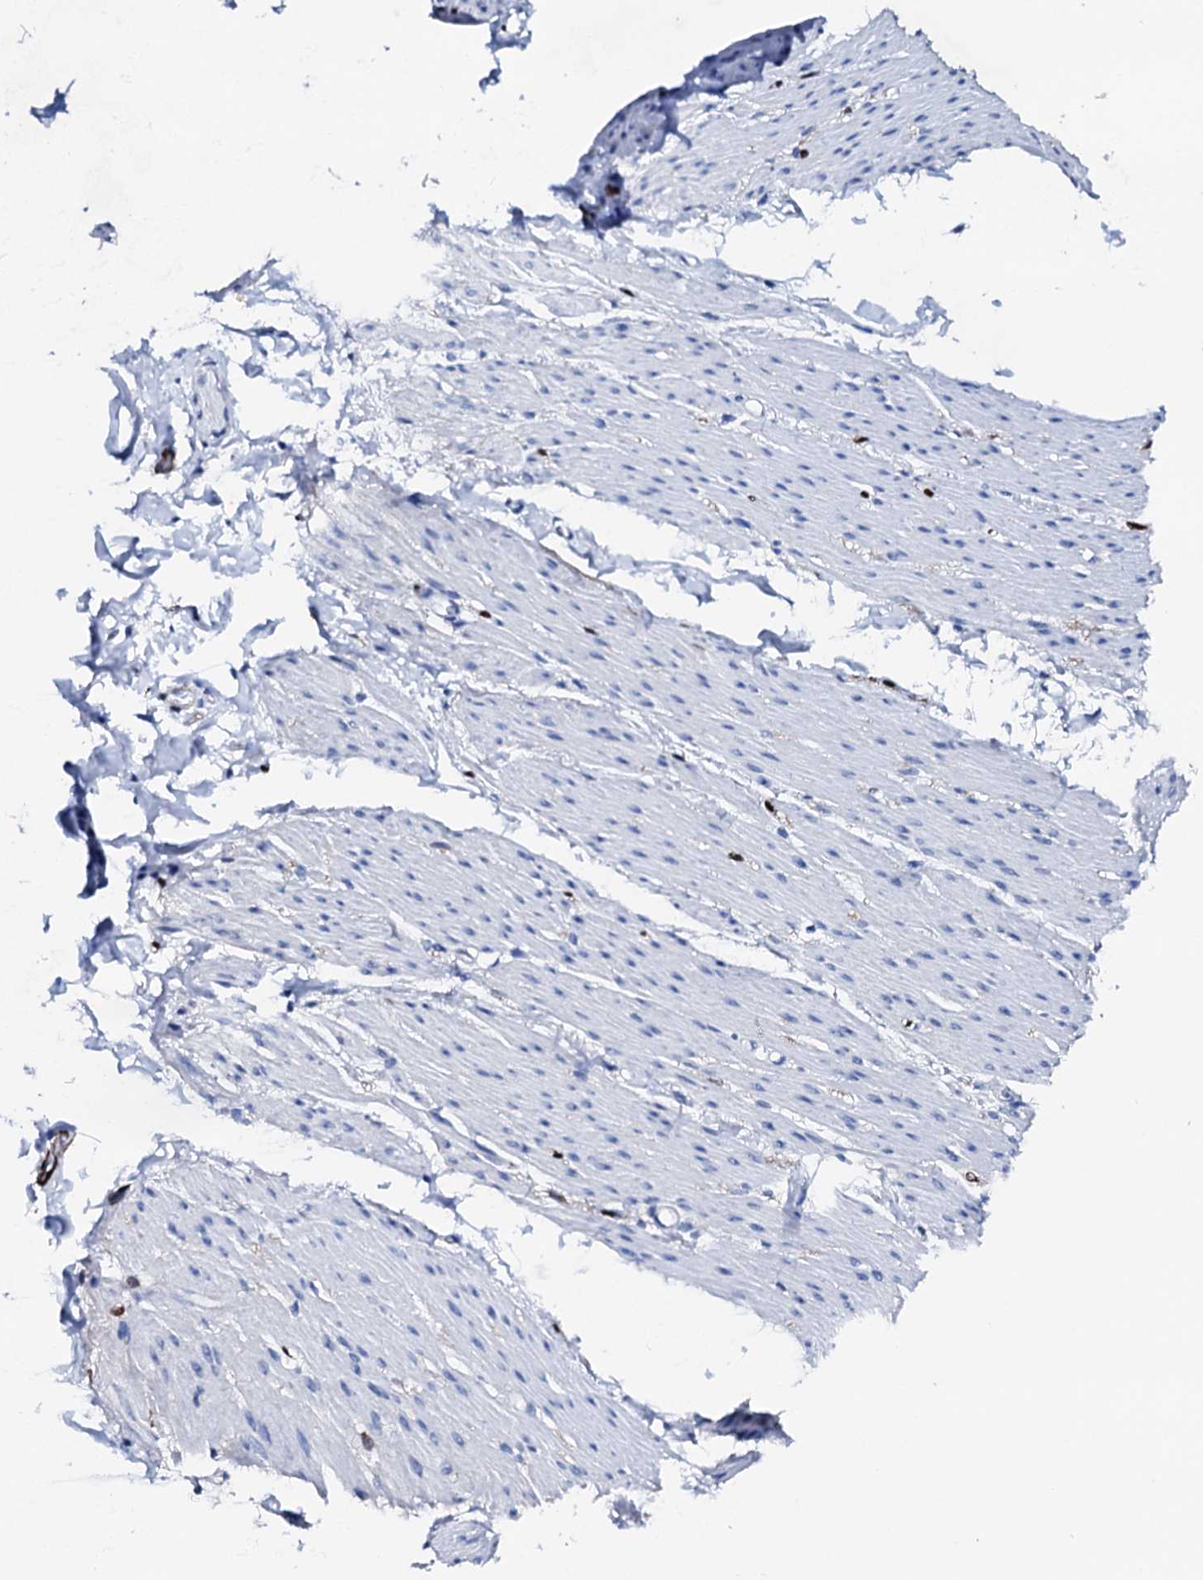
{"staining": {"intensity": "negative", "quantity": "none", "location": "none"}, "tissue": "adipose tissue", "cell_type": "Adipocytes", "image_type": "normal", "snomed": [{"axis": "morphology", "description": "Normal tissue, NOS"}, {"axis": "topography", "description": "Colon"}, {"axis": "topography", "description": "Peripheral nerve tissue"}], "caption": "This photomicrograph is of benign adipose tissue stained with IHC to label a protein in brown with the nuclei are counter-stained blue. There is no expression in adipocytes.", "gene": "NRIP2", "patient": {"sex": "female", "age": 61}}